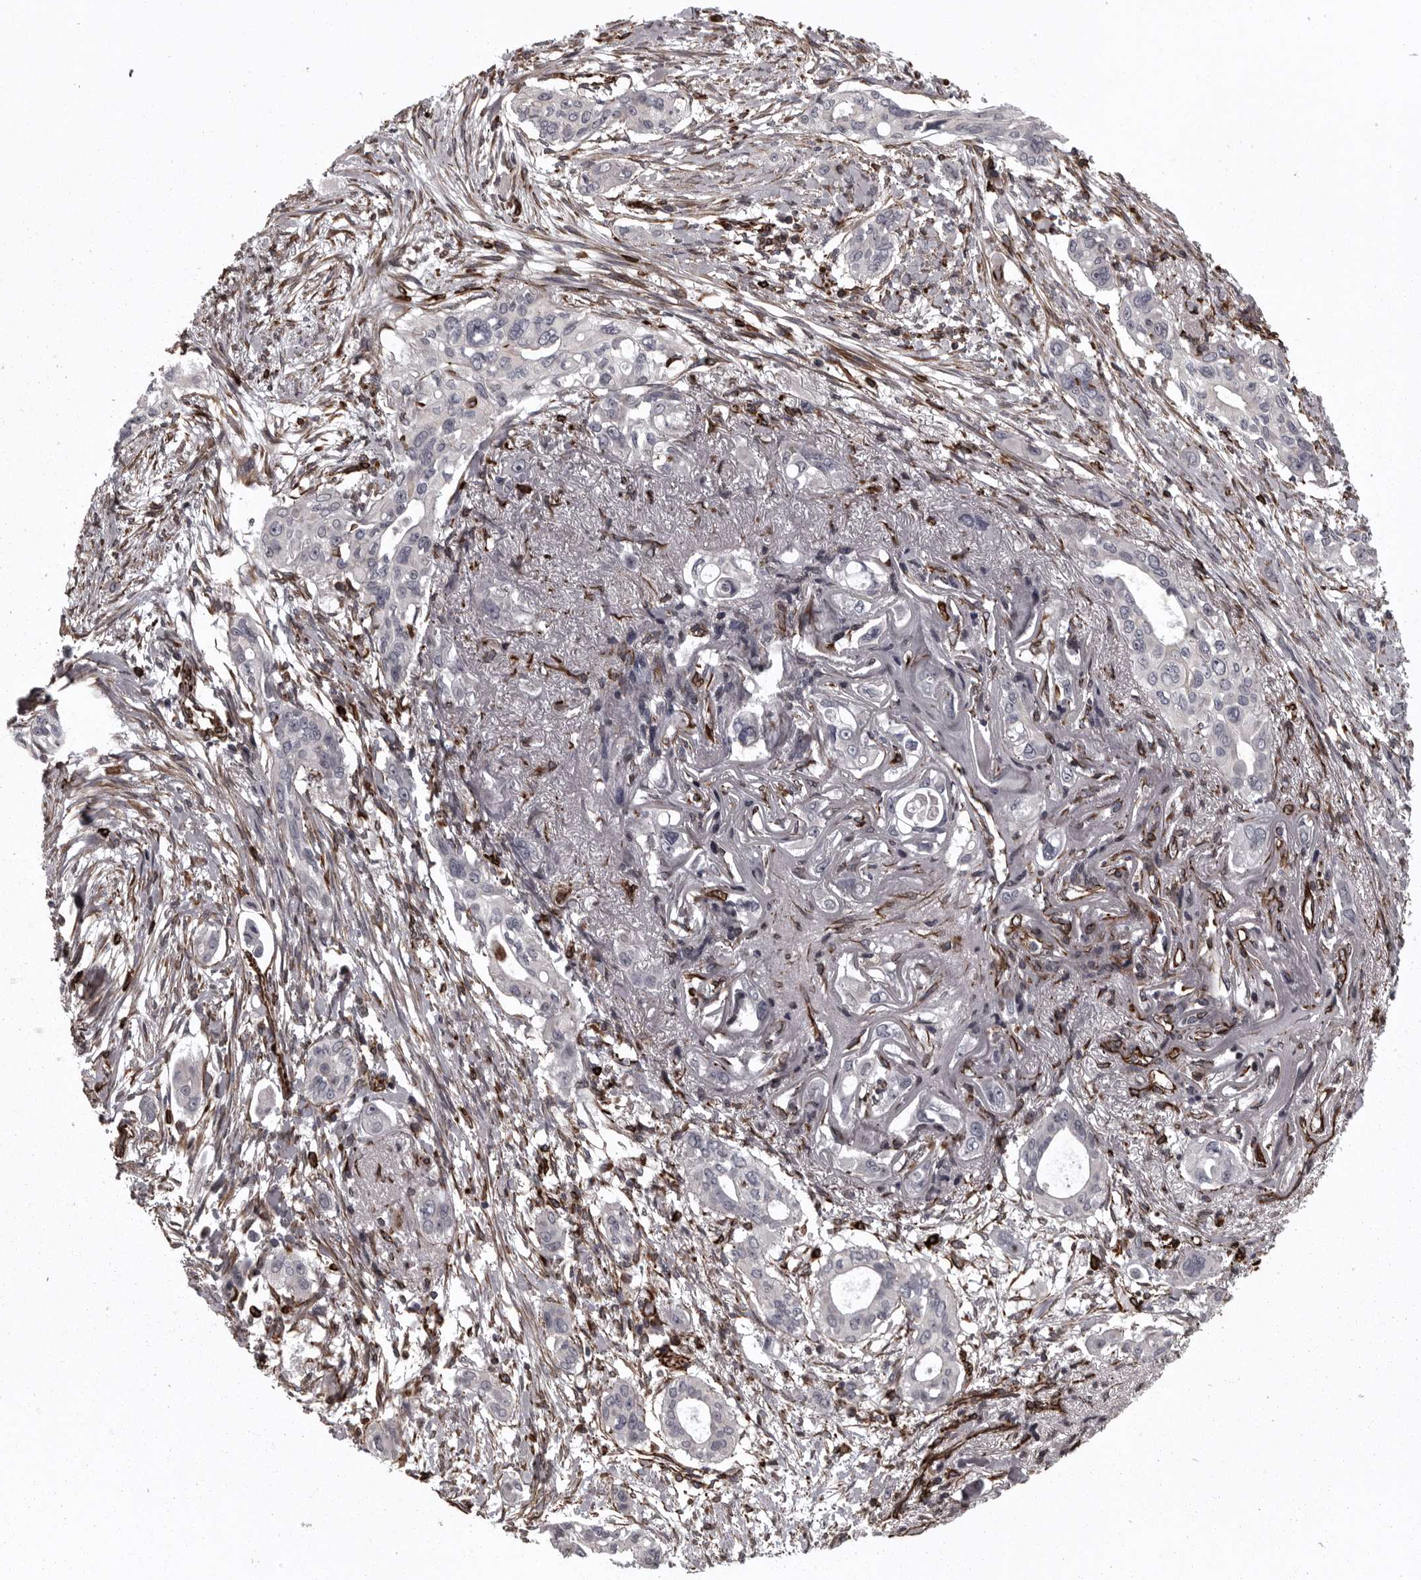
{"staining": {"intensity": "negative", "quantity": "none", "location": "none"}, "tissue": "pancreatic cancer", "cell_type": "Tumor cells", "image_type": "cancer", "snomed": [{"axis": "morphology", "description": "Adenocarcinoma, NOS"}, {"axis": "topography", "description": "Pancreas"}], "caption": "Protein analysis of pancreatic cancer displays no significant staining in tumor cells. (DAB (3,3'-diaminobenzidine) immunohistochemistry, high magnification).", "gene": "FAAP100", "patient": {"sex": "female", "age": 60}}